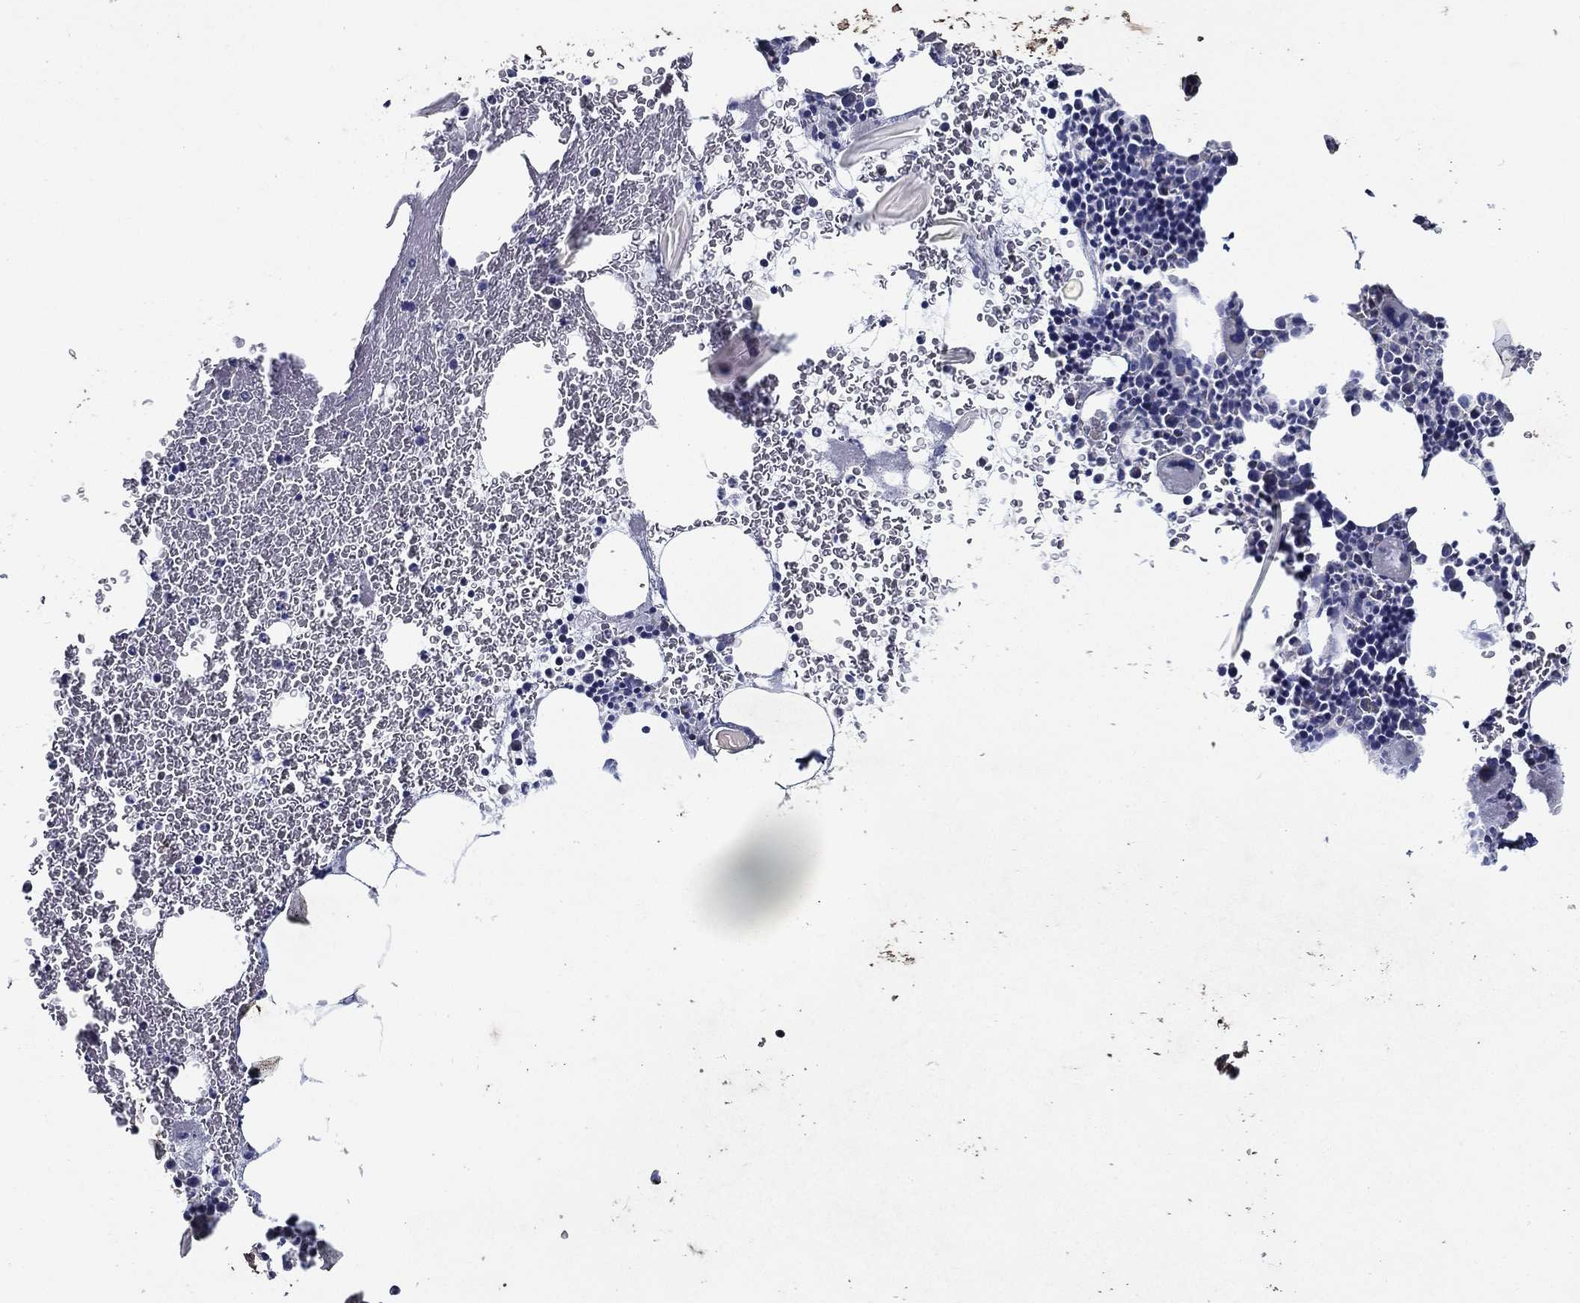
{"staining": {"intensity": "negative", "quantity": "none", "location": "none"}, "tissue": "bone marrow", "cell_type": "Hematopoietic cells", "image_type": "normal", "snomed": [{"axis": "morphology", "description": "Normal tissue, NOS"}, {"axis": "topography", "description": "Bone marrow"}], "caption": "This is a image of IHC staining of benign bone marrow, which shows no staining in hematopoietic cells.", "gene": "SFXN1", "patient": {"sex": "female", "age": 79}}